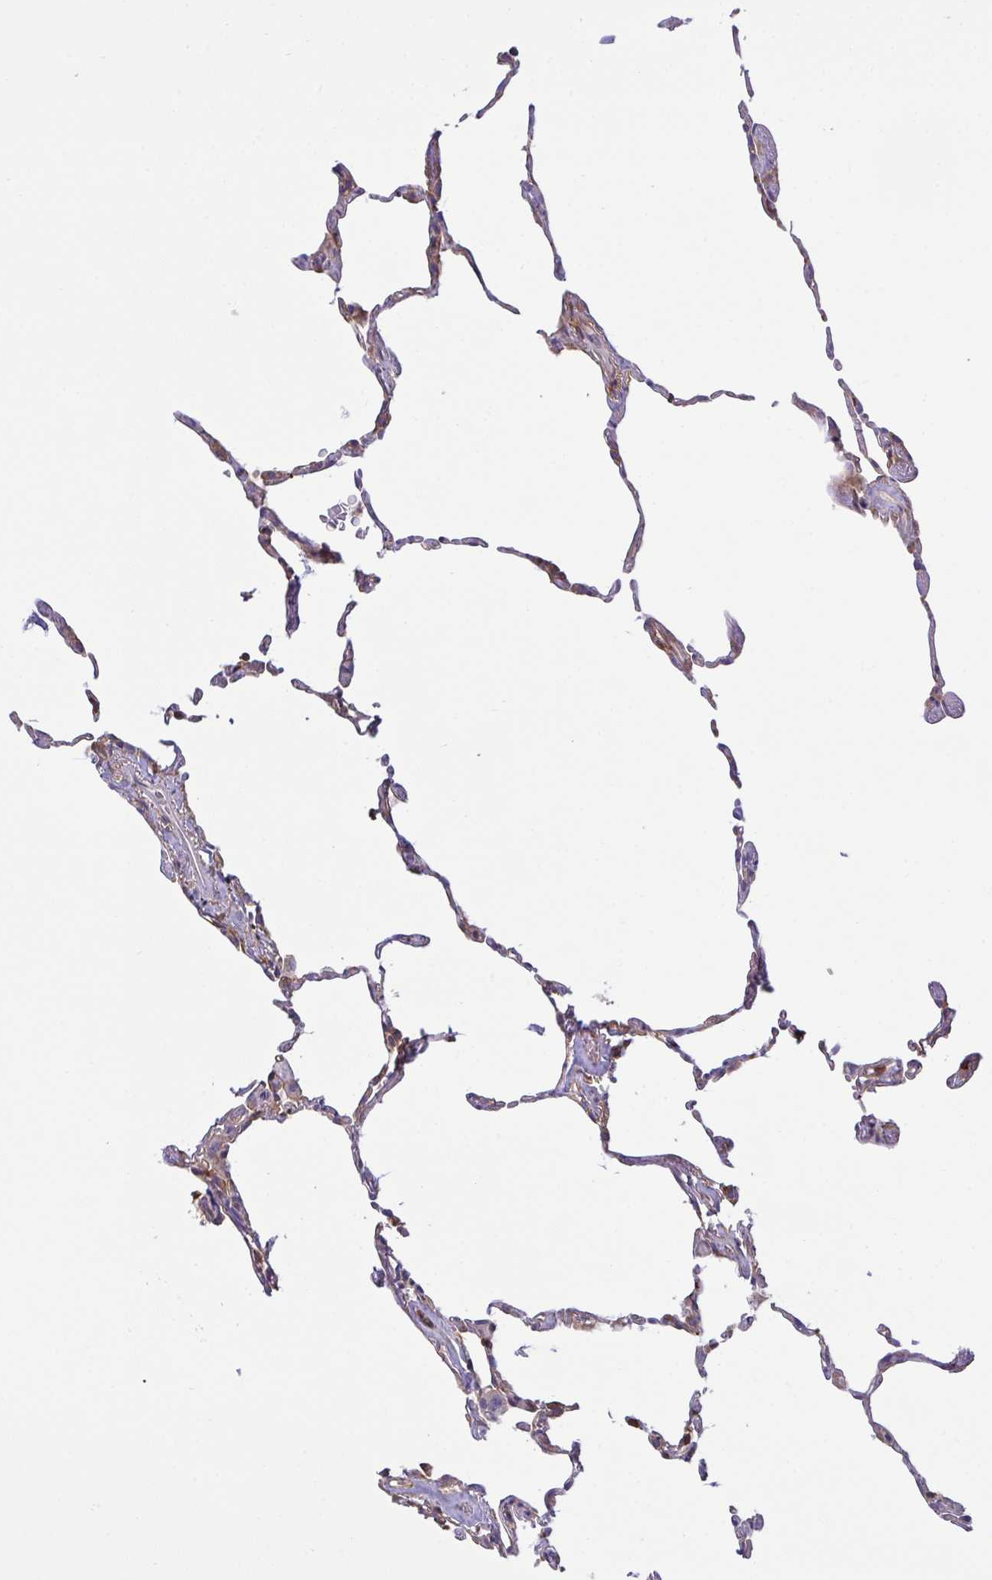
{"staining": {"intensity": "negative", "quantity": "none", "location": "none"}, "tissue": "lung", "cell_type": "Alveolar cells", "image_type": "normal", "snomed": [{"axis": "morphology", "description": "Normal tissue, NOS"}, {"axis": "topography", "description": "Lung"}], "caption": "DAB immunohistochemical staining of benign human lung exhibits no significant staining in alveolar cells. The staining is performed using DAB (3,3'-diaminobenzidine) brown chromogen with nuclei counter-stained in using hematoxylin.", "gene": "TSC22D3", "patient": {"sex": "female", "age": 57}}